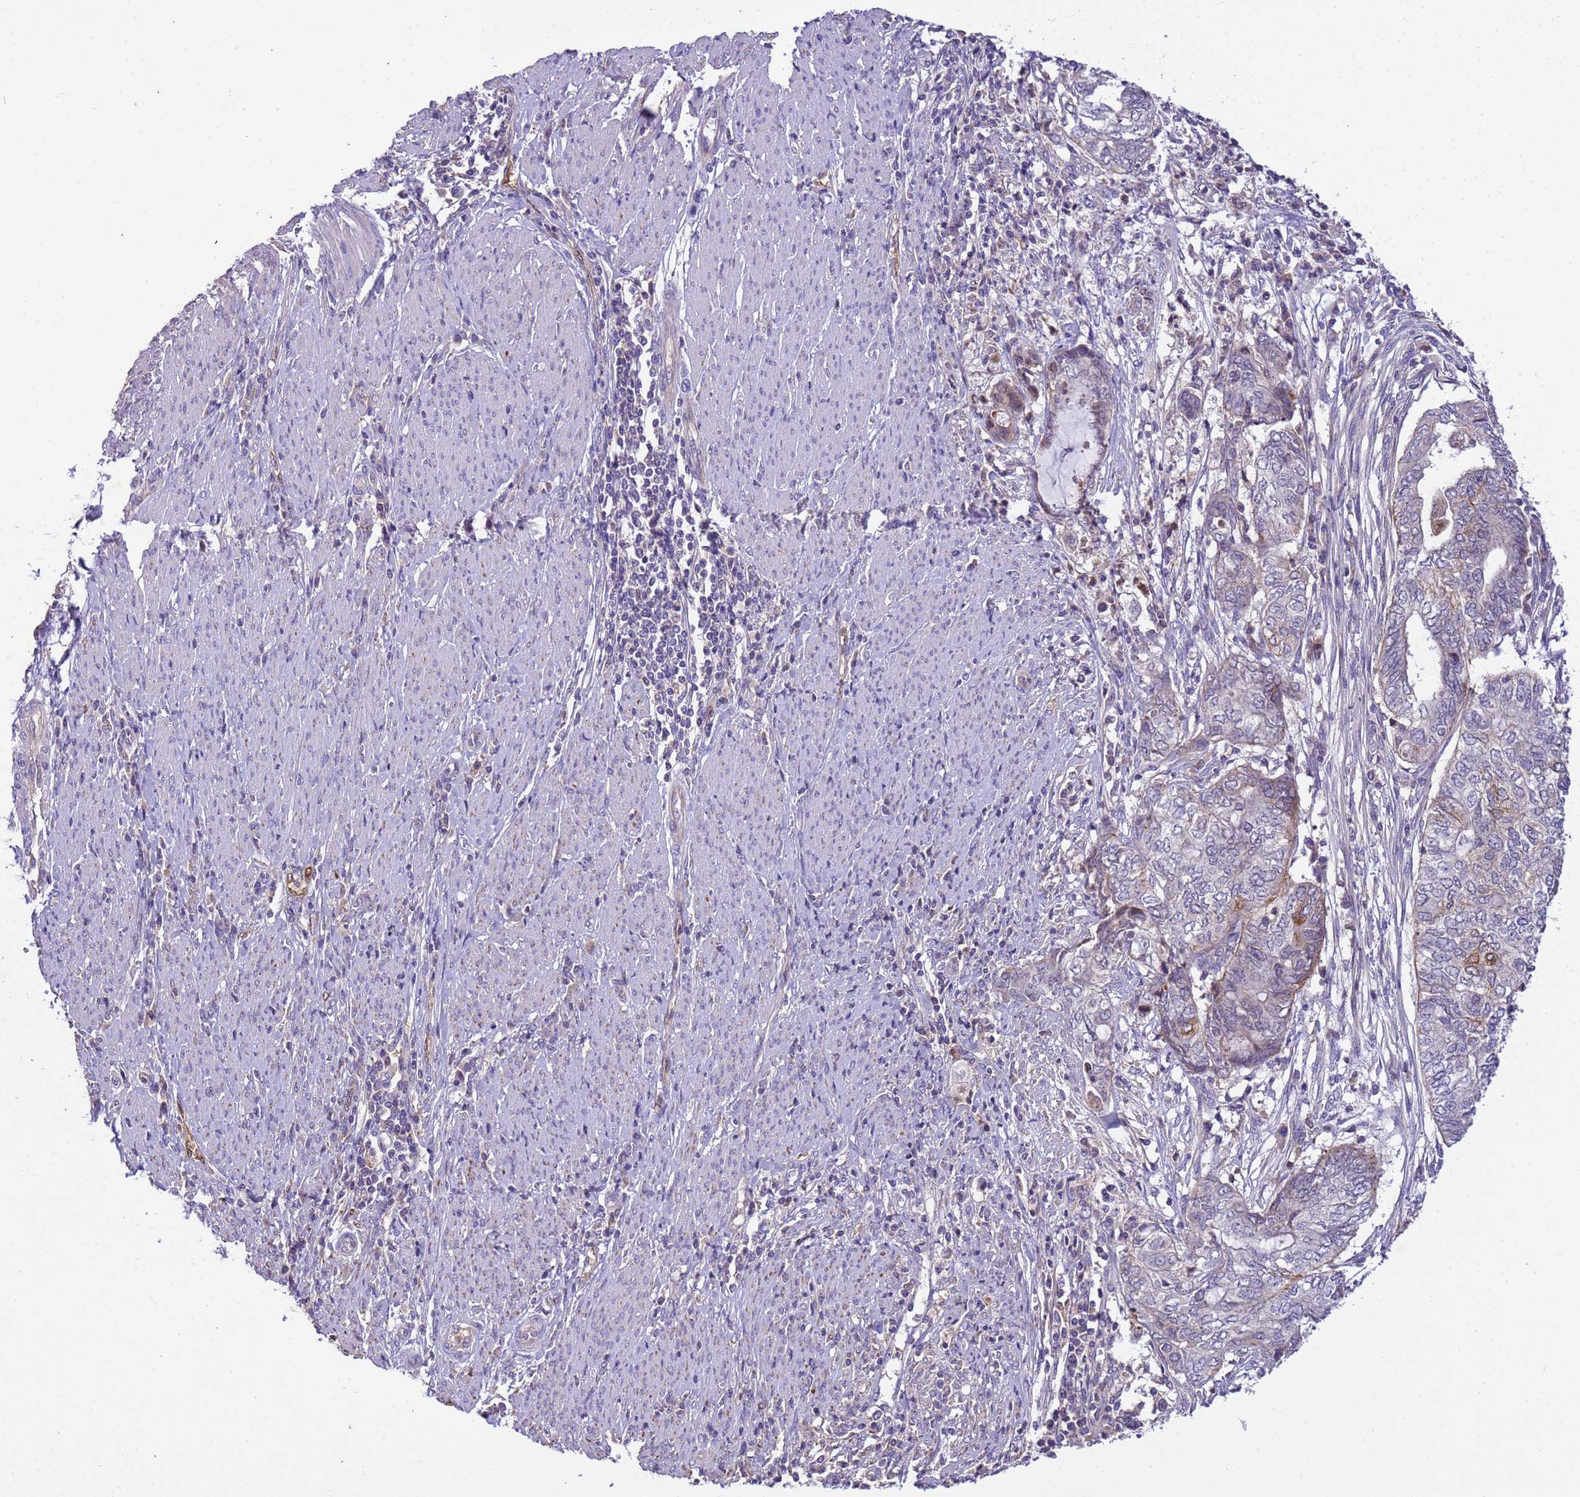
{"staining": {"intensity": "negative", "quantity": "none", "location": "none"}, "tissue": "endometrial cancer", "cell_type": "Tumor cells", "image_type": "cancer", "snomed": [{"axis": "morphology", "description": "Adenocarcinoma, NOS"}, {"axis": "topography", "description": "Uterus"}, {"axis": "topography", "description": "Endometrium"}], "caption": "Endometrial cancer stained for a protein using IHC displays no expression tumor cells.", "gene": "PLCXD3", "patient": {"sex": "female", "age": 70}}